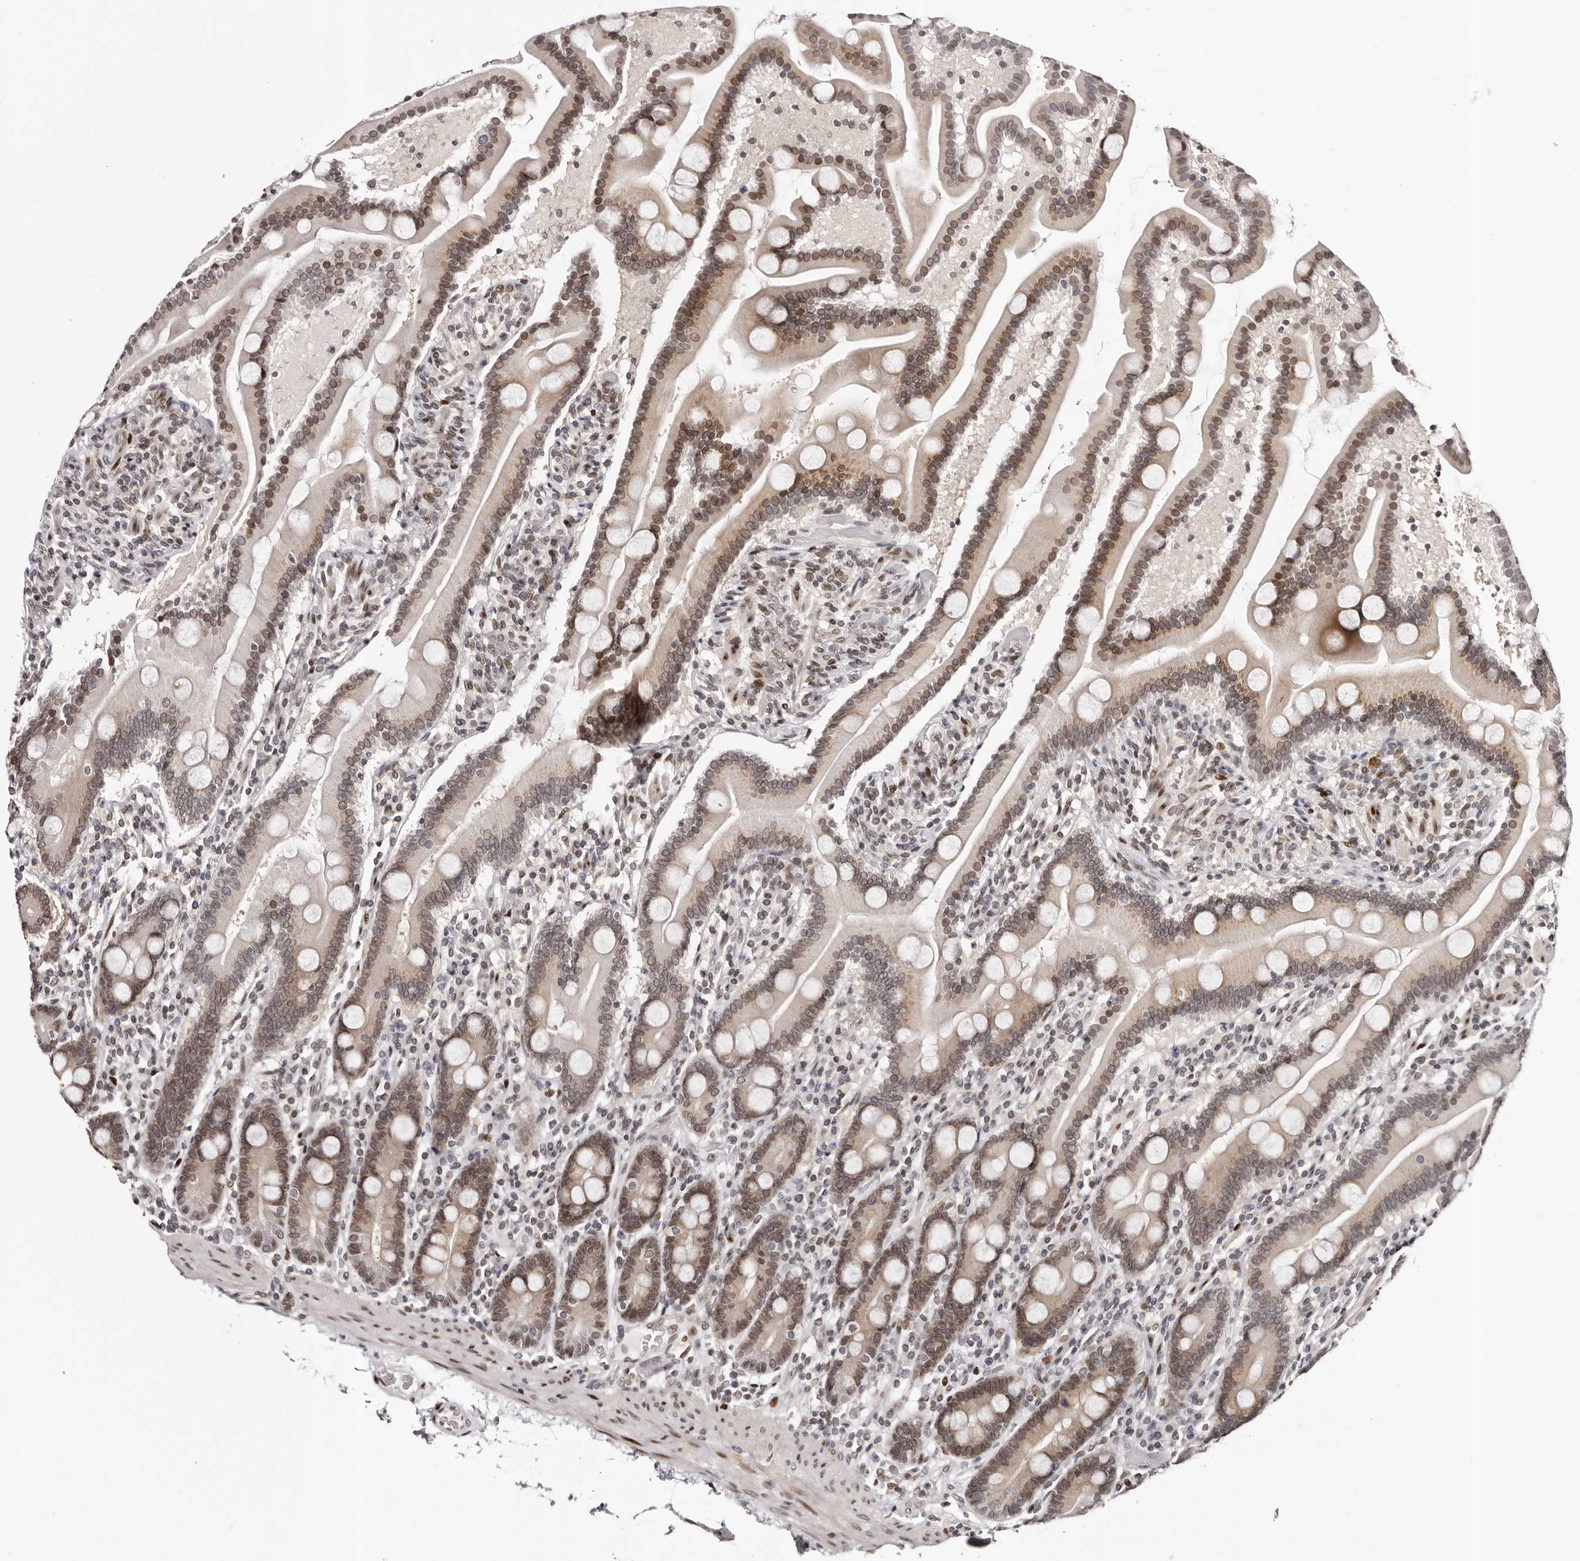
{"staining": {"intensity": "moderate", "quantity": ">75%", "location": "cytoplasmic/membranous,nuclear"}, "tissue": "duodenum", "cell_type": "Glandular cells", "image_type": "normal", "snomed": [{"axis": "morphology", "description": "Normal tissue, NOS"}, {"axis": "topography", "description": "Duodenum"}], "caption": "Human duodenum stained for a protein (brown) shows moderate cytoplasmic/membranous,nuclear positive positivity in about >75% of glandular cells.", "gene": "NUP153", "patient": {"sex": "male", "age": 55}}